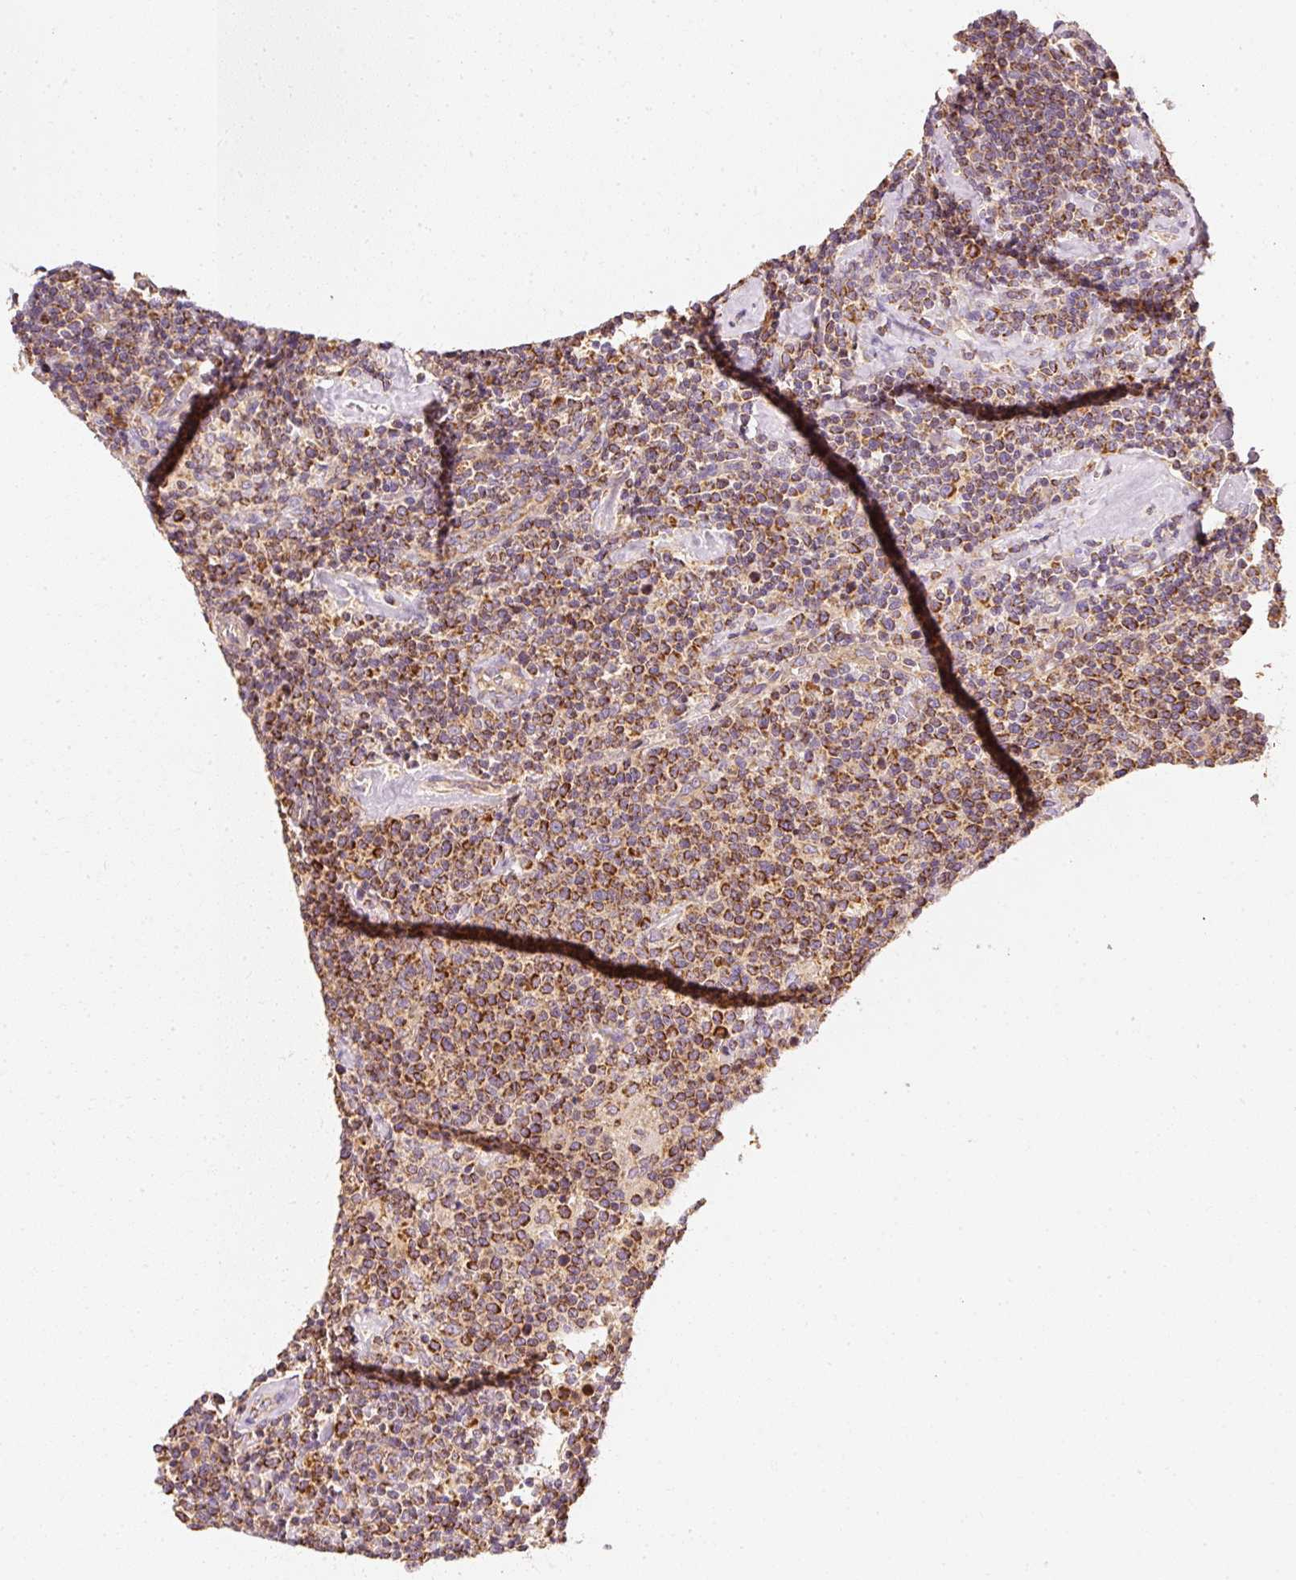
{"staining": {"intensity": "moderate", "quantity": ">75%", "location": "cytoplasmic/membranous"}, "tissue": "lymphoma", "cell_type": "Tumor cells", "image_type": "cancer", "snomed": [{"axis": "morphology", "description": "Malignant lymphoma, non-Hodgkin's type, High grade"}, {"axis": "topography", "description": "Lymph node"}], "caption": "Immunohistochemistry (DAB (3,3'-diaminobenzidine)) staining of human lymphoma exhibits moderate cytoplasmic/membranous protein staining in approximately >75% of tumor cells.", "gene": "TOMM40", "patient": {"sex": "male", "age": 61}}